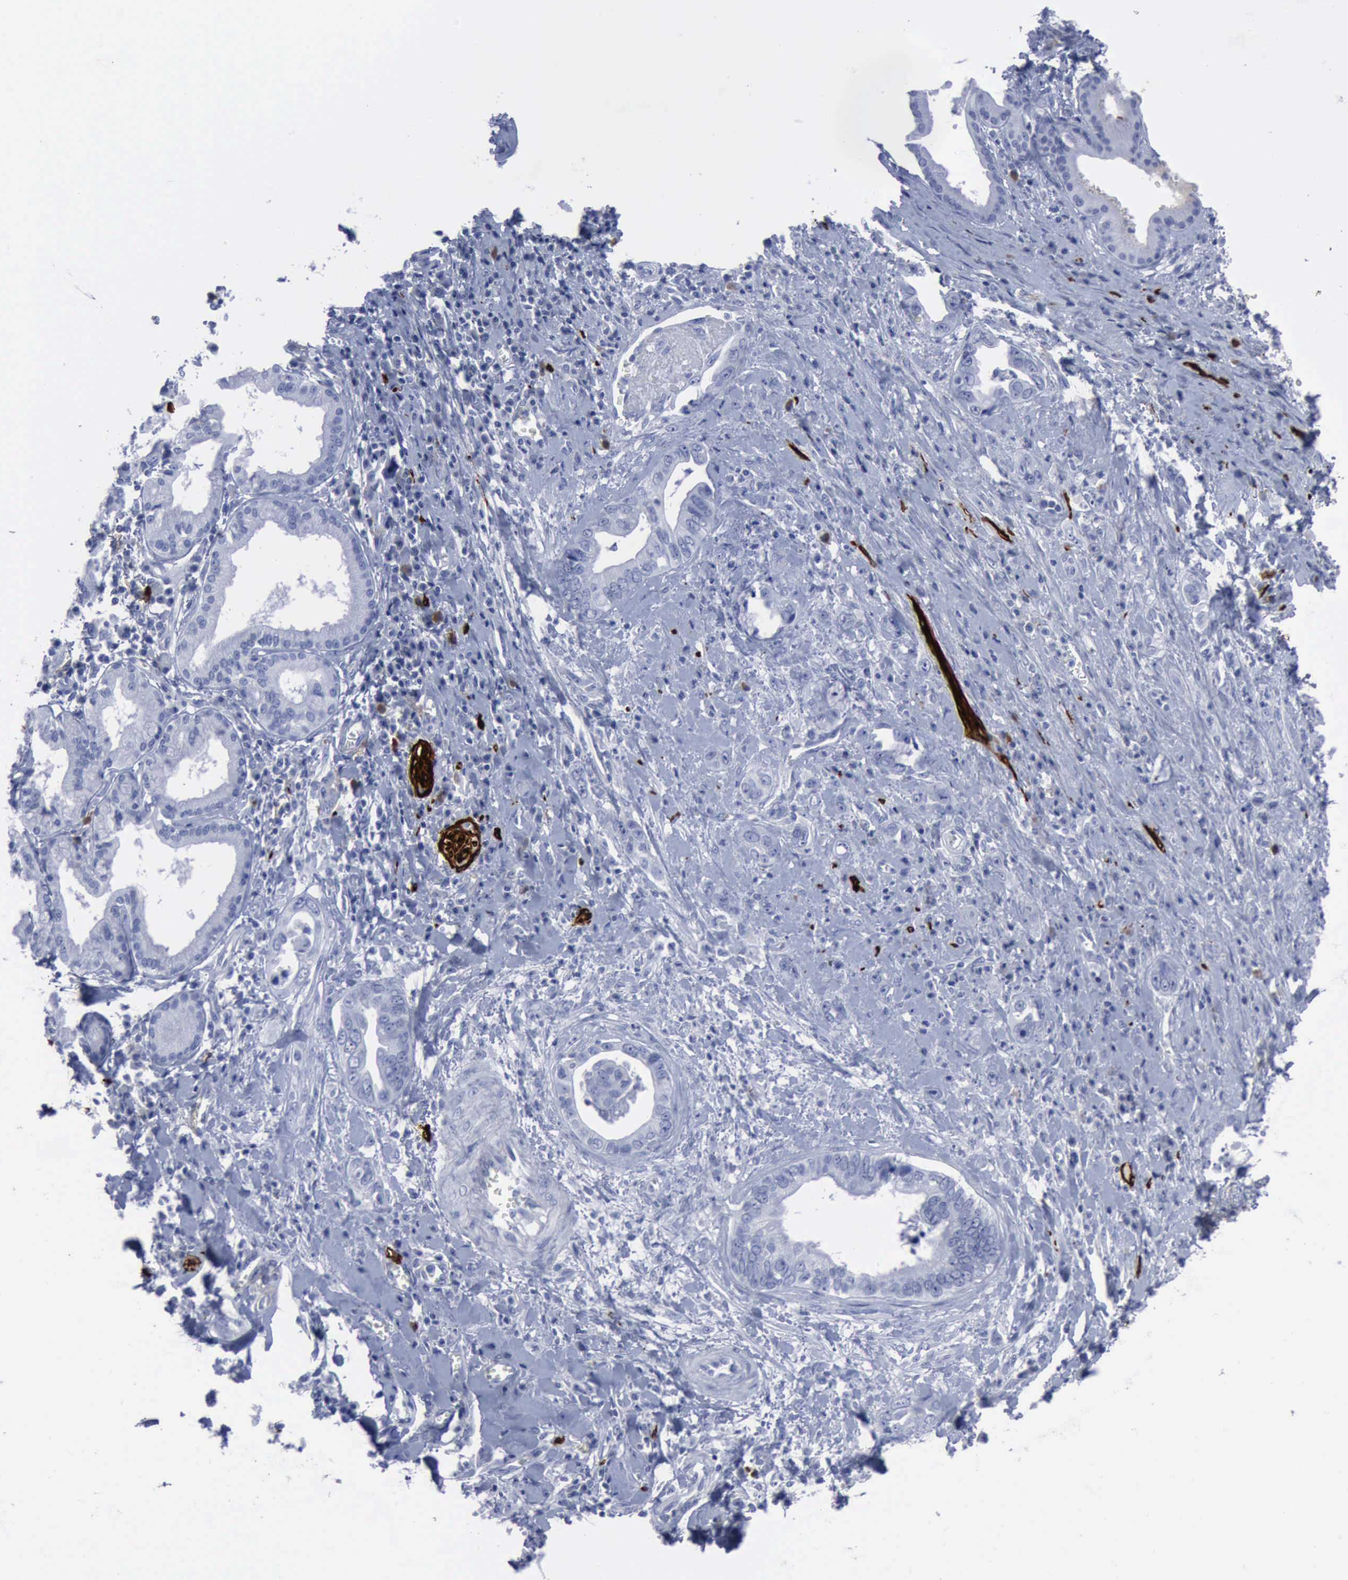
{"staining": {"intensity": "negative", "quantity": "none", "location": "none"}, "tissue": "pancreatic cancer", "cell_type": "Tumor cells", "image_type": "cancer", "snomed": [{"axis": "morphology", "description": "Adenocarcinoma, NOS"}, {"axis": "topography", "description": "Pancreas"}], "caption": "High power microscopy image of an immunohistochemistry (IHC) histopathology image of pancreatic cancer, revealing no significant positivity in tumor cells.", "gene": "NGFR", "patient": {"sex": "male", "age": 69}}